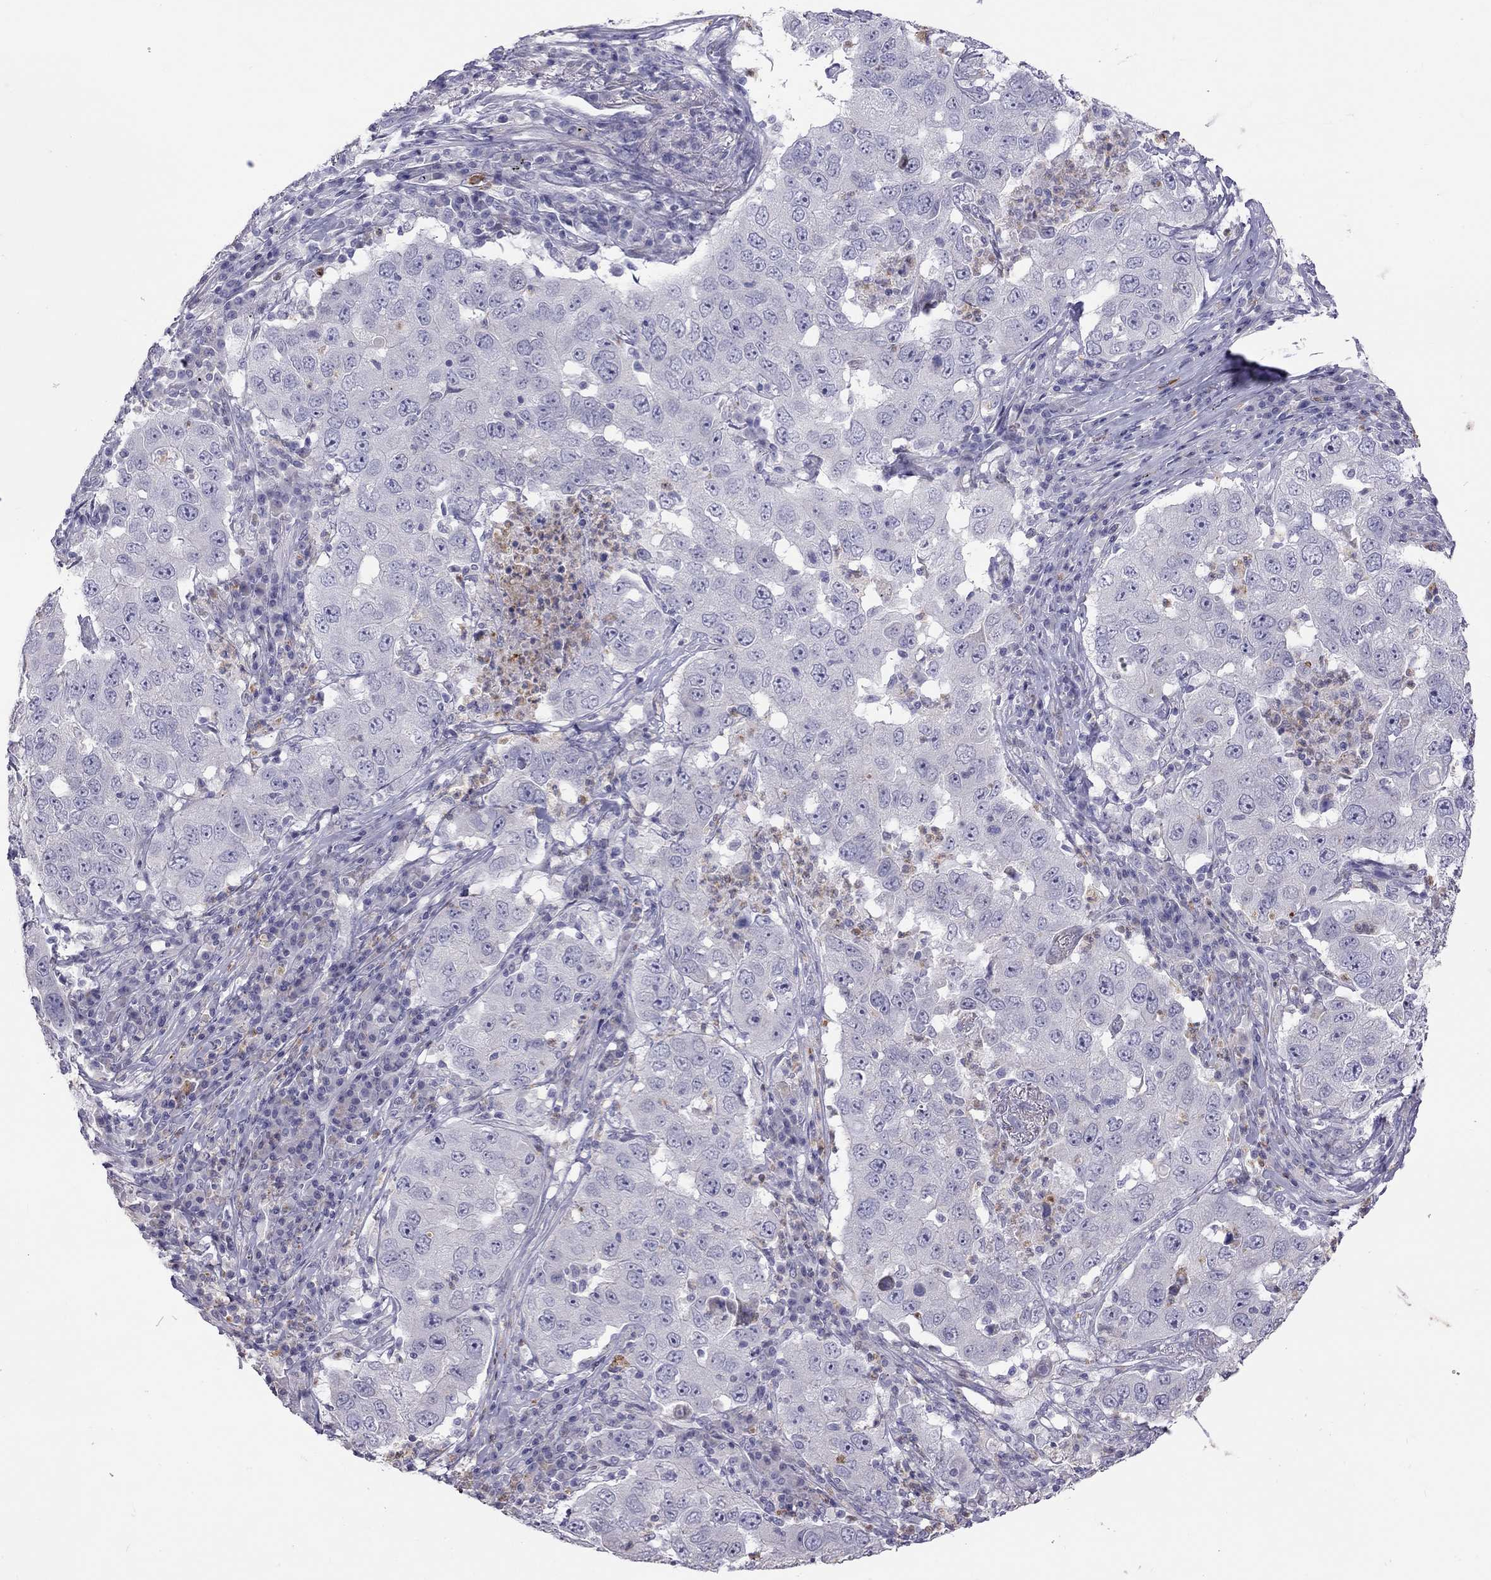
{"staining": {"intensity": "negative", "quantity": "none", "location": "none"}, "tissue": "lung cancer", "cell_type": "Tumor cells", "image_type": "cancer", "snomed": [{"axis": "morphology", "description": "Adenocarcinoma, NOS"}, {"axis": "topography", "description": "Lung"}], "caption": "Immunohistochemistry (IHC) photomicrograph of human lung cancer stained for a protein (brown), which shows no staining in tumor cells.", "gene": "STAR", "patient": {"sex": "male", "age": 73}}